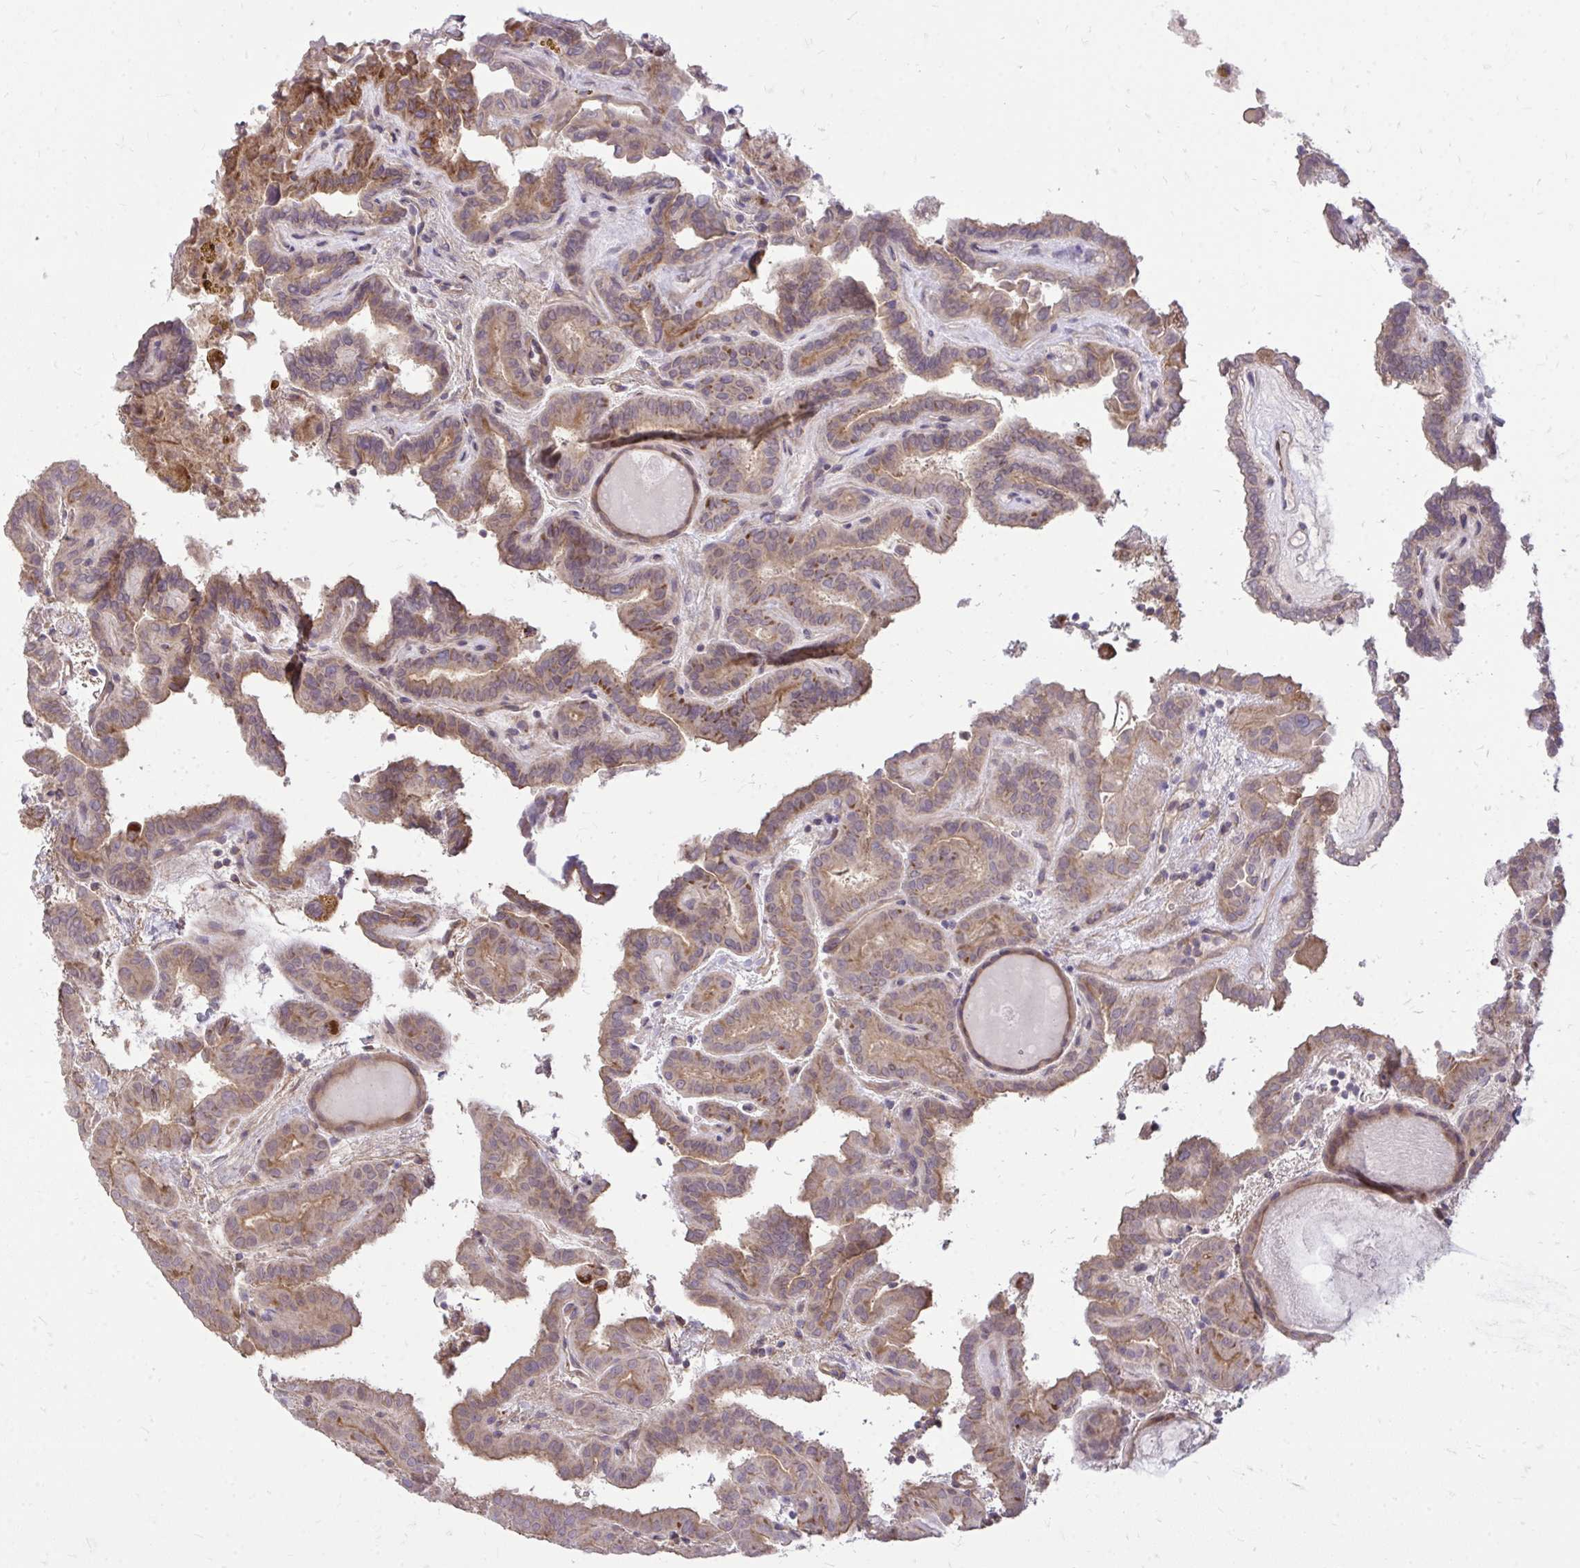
{"staining": {"intensity": "strong", "quantity": "25%-75%", "location": "cytoplasmic/membranous"}, "tissue": "thyroid cancer", "cell_type": "Tumor cells", "image_type": "cancer", "snomed": [{"axis": "morphology", "description": "Papillary adenocarcinoma, NOS"}, {"axis": "topography", "description": "Thyroid gland"}], "caption": "Immunohistochemistry (IHC) staining of papillary adenocarcinoma (thyroid), which reveals high levels of strong cytoplasmic/membranous expression in about 25%-75% of tumor cells indicating strong cytoplasmic/membranous protein expression. The staining was performed using DAB (3,3'-diaminobenzidine) (brown) for protein detection and nuclei were counterstained in hematoxylin (blue).", "gene": "SLC7A5", "patient": {"sex": "female", "age": 46}}